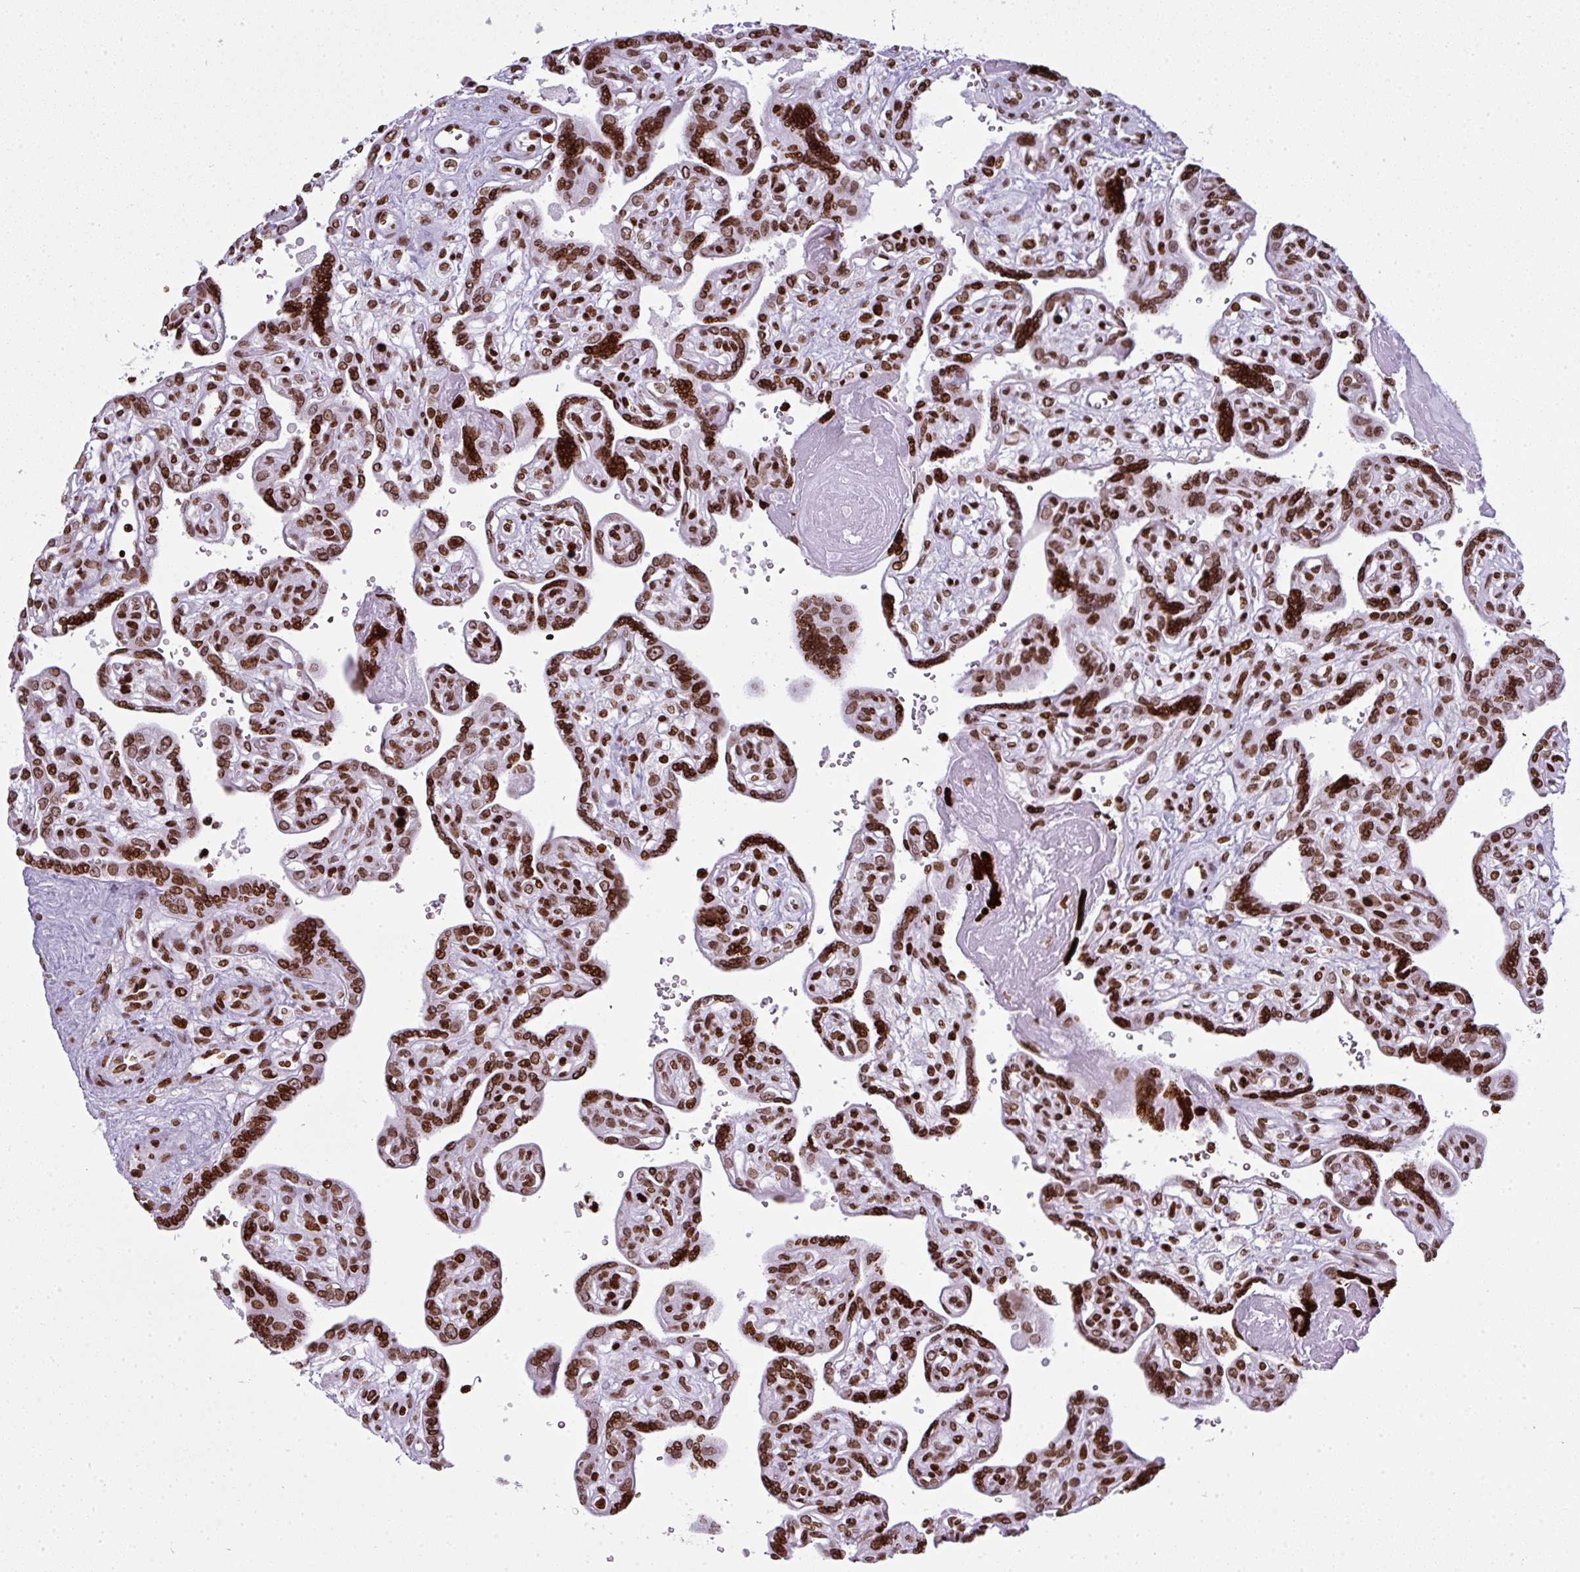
{"staining": {"intensity": "moderate", "quantity": ">75%", "location": "nuclear"}, "tissue": "placenta", "cell_type": "Decidual cells", "image_type": "normal", "snomed": [{"axis": "morphology", "description": "Normal tissue, NOS"}, {"axis": "topography", "description": "Placenta"}], "caption": "DAB immunohistochemical staining of benign human placenta reveals moderate nuclear protein expression in about >75% of decidual cells.", "gene": "RASL11A", "patient": {"sex": "female", "age": 39}}